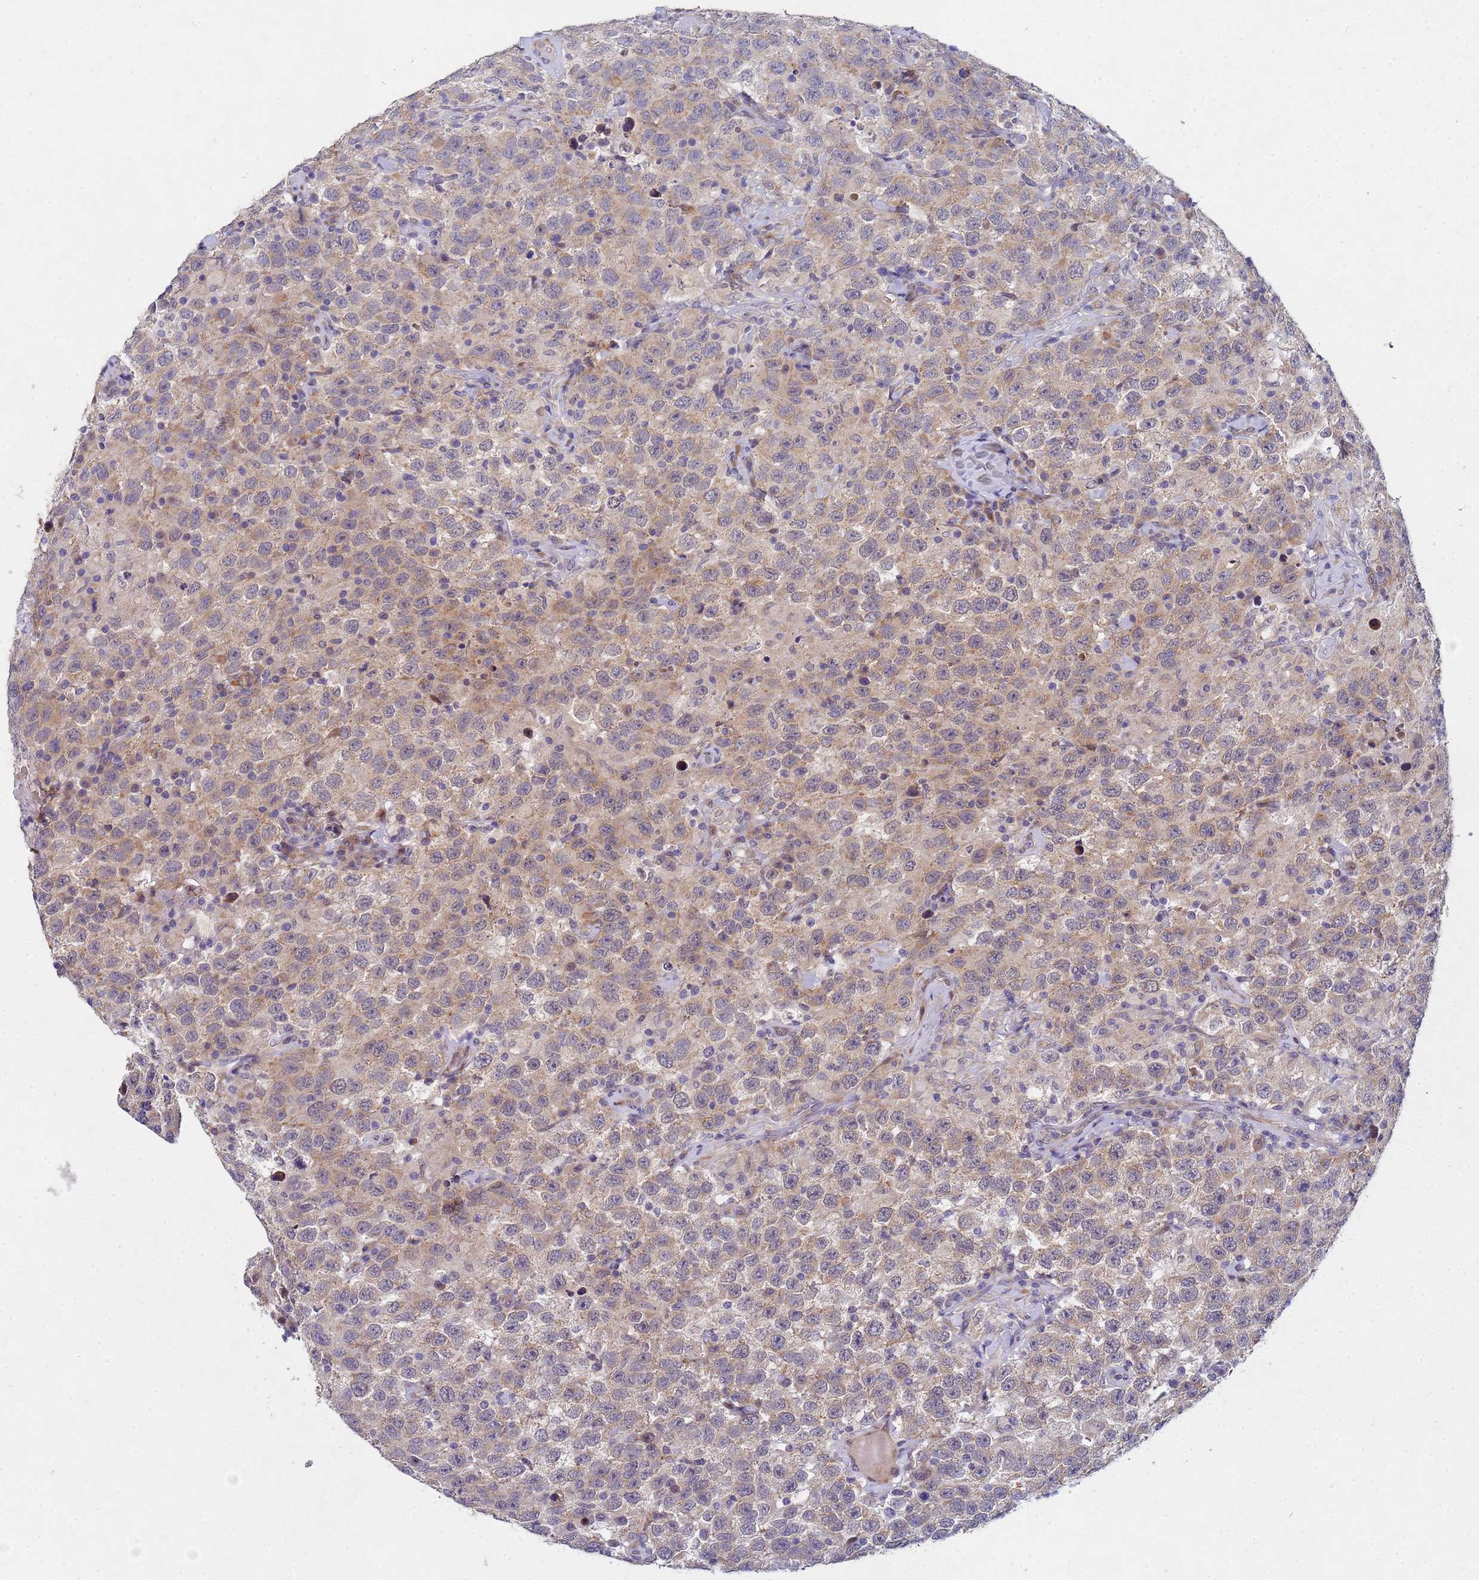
{"staining": {"intensity": "weak", "quantity": ">75%", "location": "cytoplasmic/membranous"}, "tissue": "testis cancer", "cell_type": "Tumor cells", "image_type": "cancer", "snomed": [{"axis": "morphology", "description": "Seminoma, NOS"}, {"axis": "topography", "description": "Testis"}], "caption": "Human seminoma (testis) stained with a protein marker displays weak staining in tumor cells.", "gene": "TNPO2", "patient": {"sex": "male", "age": 41}}